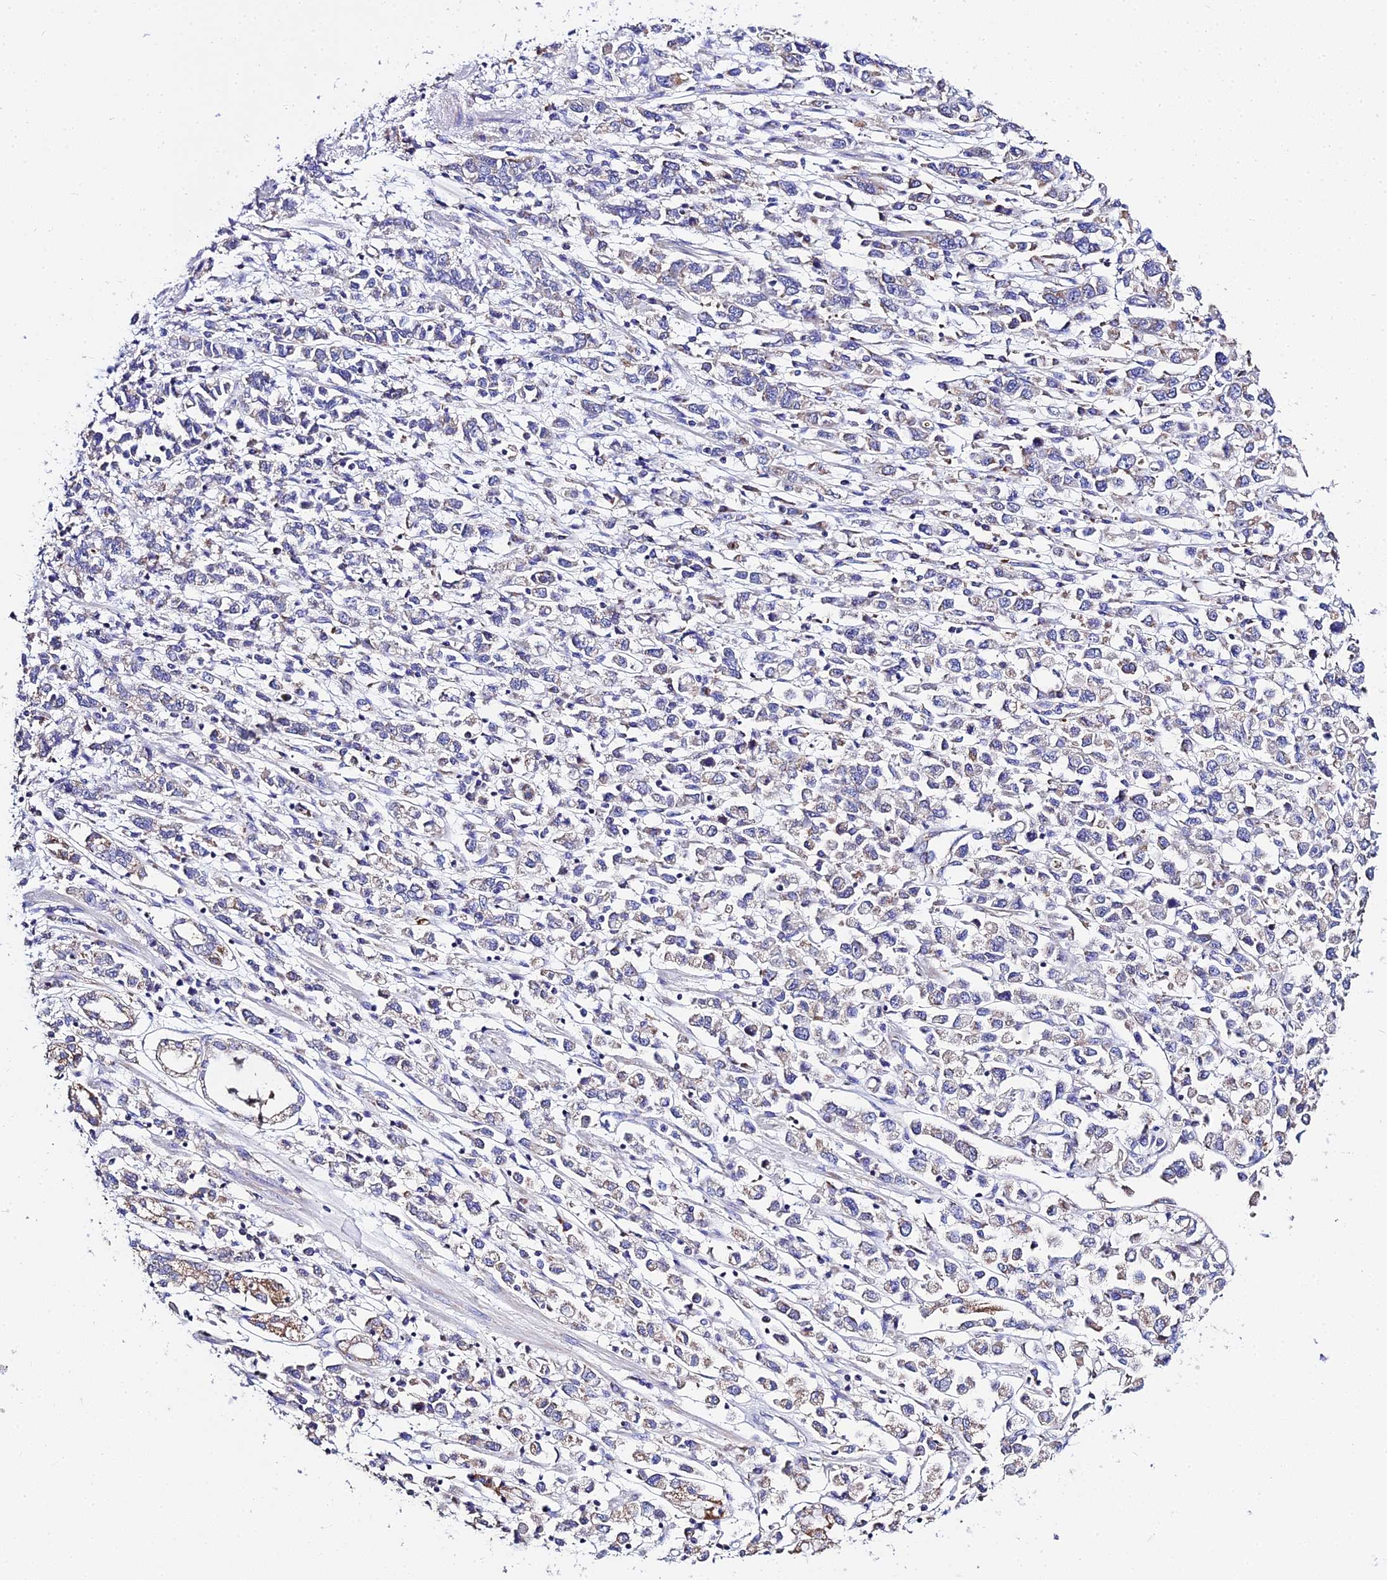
{"staining": {"intensity": "weak", "quantity": "<25%", "location": "cytoplasmic/membranous"}, "tissue": "stomach cancer", "cell_type": "Tumor cells", "image_type": "cancer", "snomed": [{"axis": "morphology", "description": "Adenocarcinoma, NOS"}, {"axis": "topography", "description": "Stomach"}], "caption": "An IHC photomicrograph of stomach adenocarcinoma is shown. There is no staining in tumor cells of stomach adenocarcinoma. (DAB immunohistochemistry with hematoxylin counter stain).", "gene": "TYW5", "patient": {"sex": "female", "age": 76}}